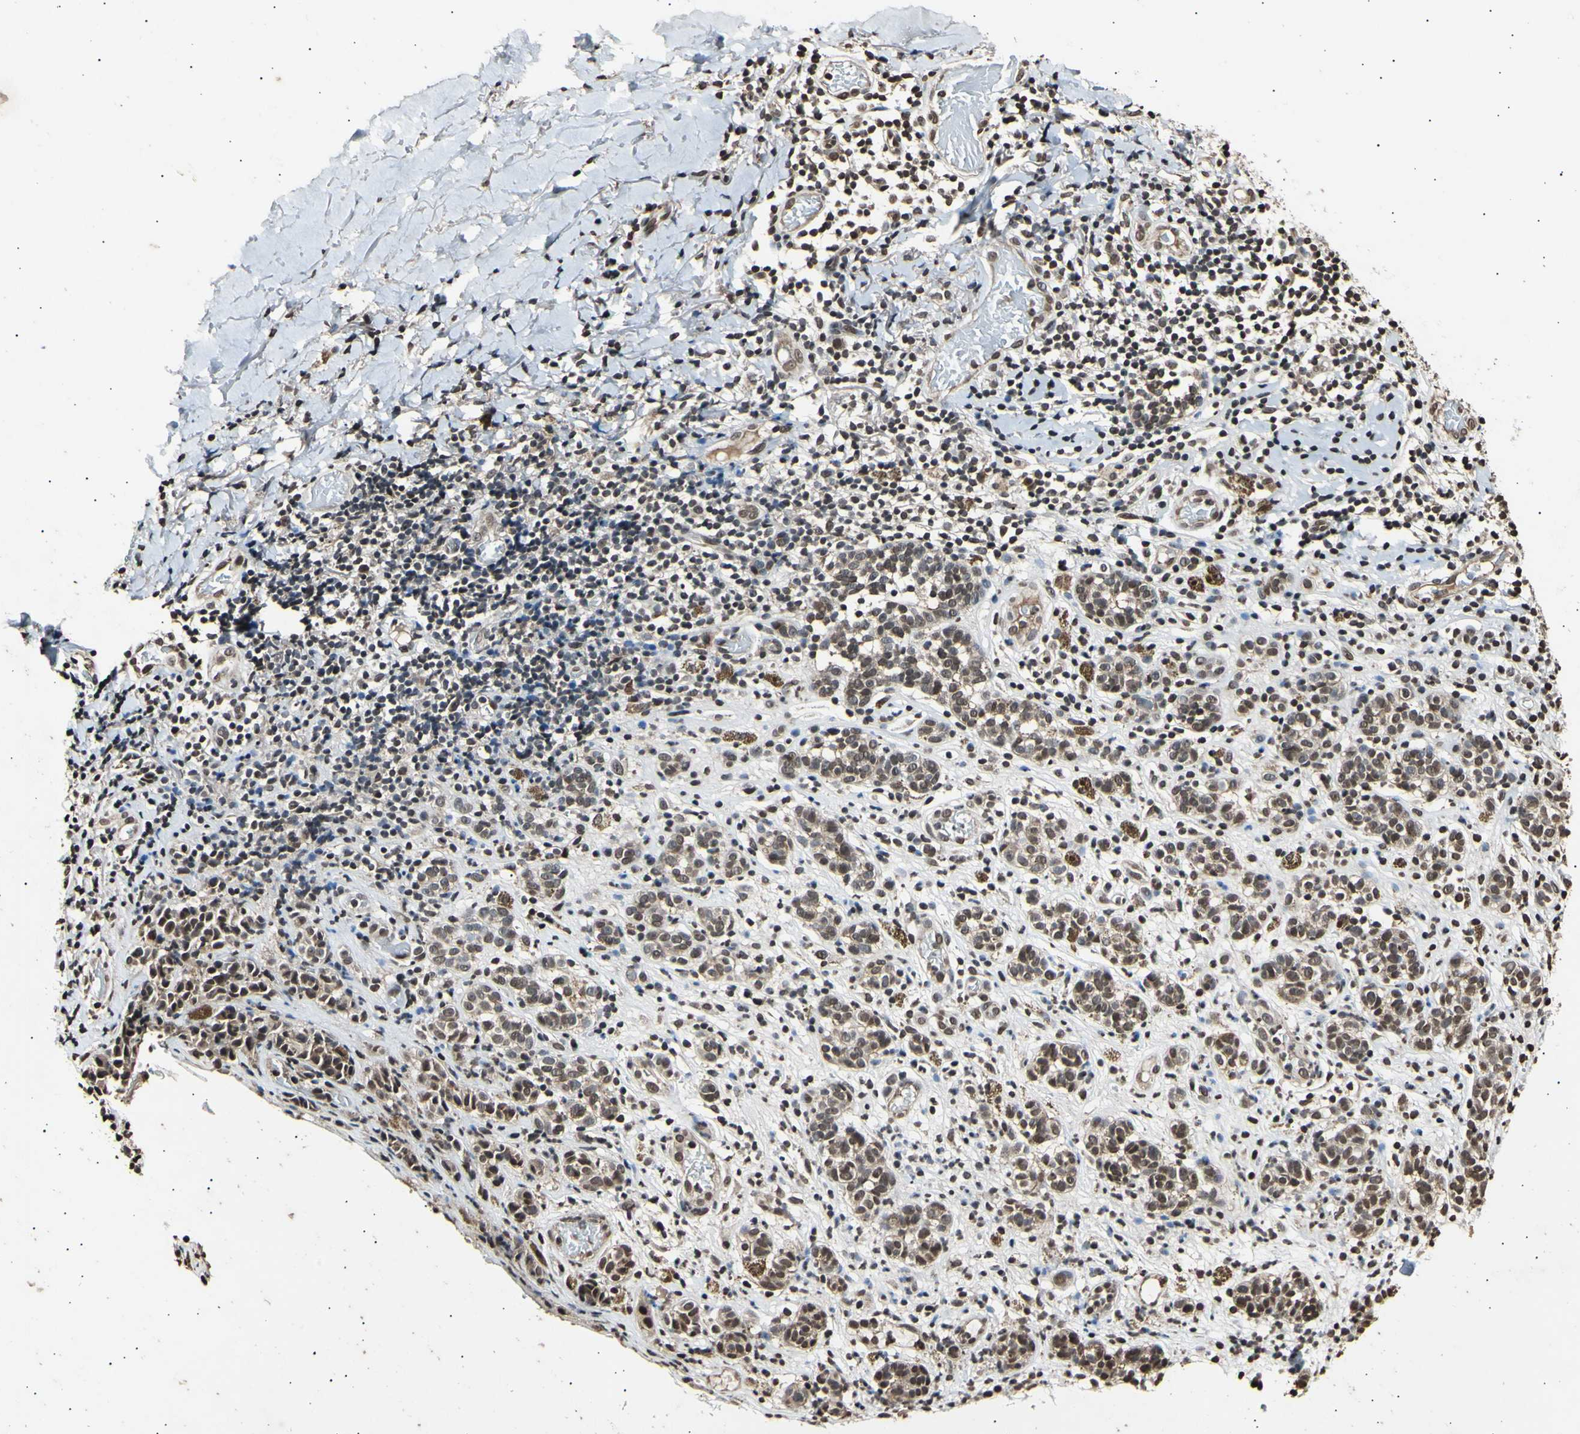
{"staining": {"intensity": "moderate", "quantity": ">75%", "location": "cytoplasmic/membranous,nuclear"}, "tissue": "melanoma", "cell_type": "Tumor cells", "image_type": "cancer", "snomed": [{"axis": "morphology", "description": "Malignant melanoma, NOS"}, {"axis": "topography", "description": "Skin"}], "caption": "Tumor cells display medium levels of moderate cytoplasmic/membranous and nuclear positivity in approximately >75% of cells in human malignant melanoma. (DAB (3,3'-diaminobenzidine) IHC with brightfield microscopy, high magnification).", "gene": "ANAPC7", "patient": {"sex": "male", "age": 64}}